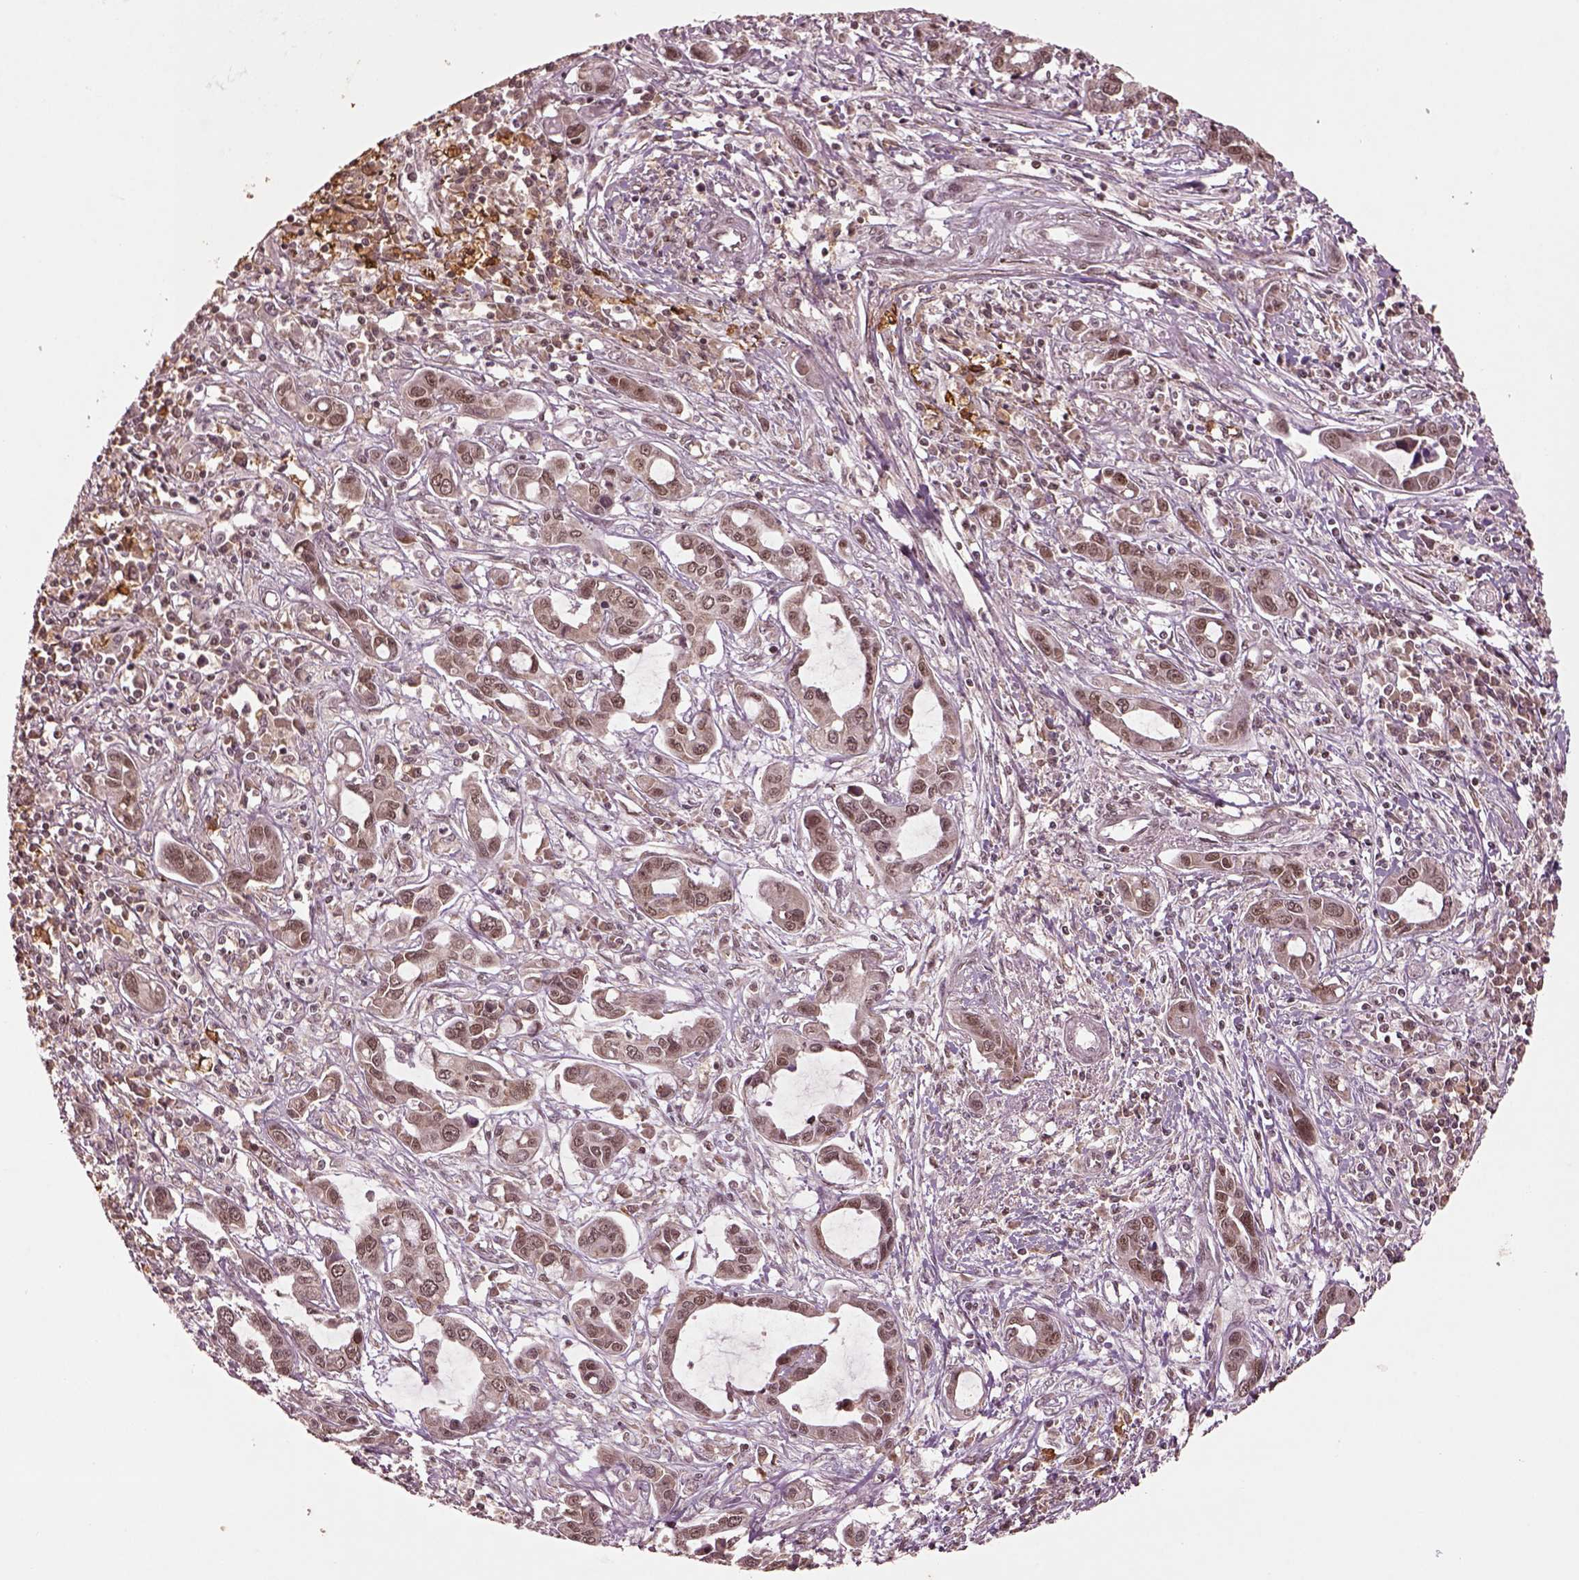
{"staining": {"intensity": "weak", "quantity": "25%-75%", "location": "nuclear"}, "tissue": "liver cancer", "cell_type": "Tumor cells", "image_type": "cancer", "snomed": [{"axis": "morphology", "description": "Cholangiocarcinoma"}, {"axis": "topography", "description": "Liver"}], "caption": "Human cholangiocarcinoma (liver) stained with a protein marker exhibits weak staining in tumor cells.", "gene": "BRD9", "patient": {"sex": "male", "age": 58}}